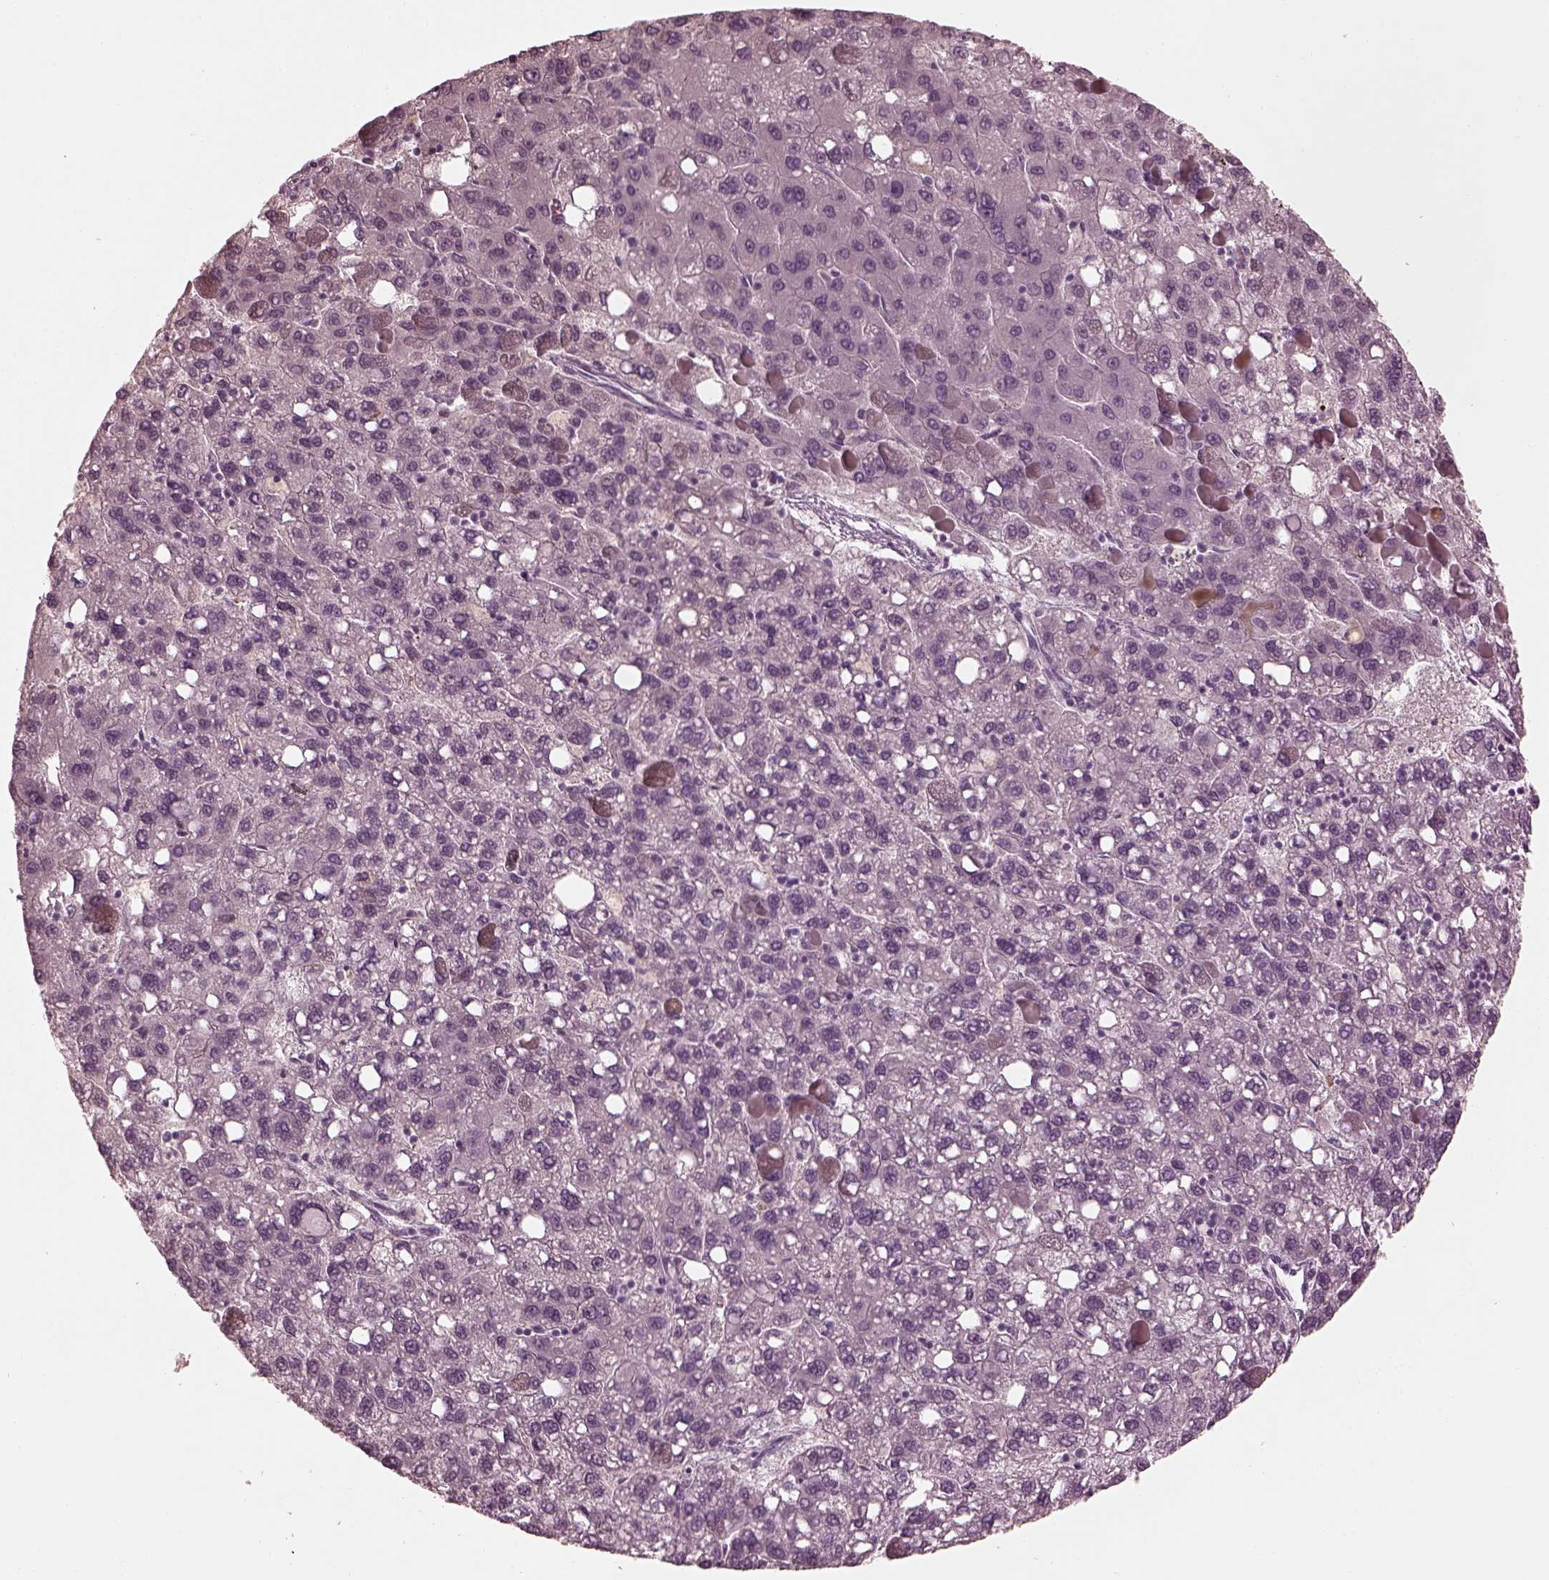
{"staining": {"intensity": "negative", "quantity": "none", "location": "none"}, "tissue": "liver cancer", "cell_type": "Tumor cells", "image_type": "cancer", "snomed": [{"axis": "morphology", "description": "Carcinoma, Hepatocellular, NOS"}, {"axis": "topography", "description": "Liver"}], "caption": "Immunohistochemistry (IHC) histopathology image of neoplastic tissue: liver hepatocellular carcinoma stained with DAB displays no significant protein expression in tumor cells.", "gene": "KRT79", "patient": {"sex": "female", "age": 82}}